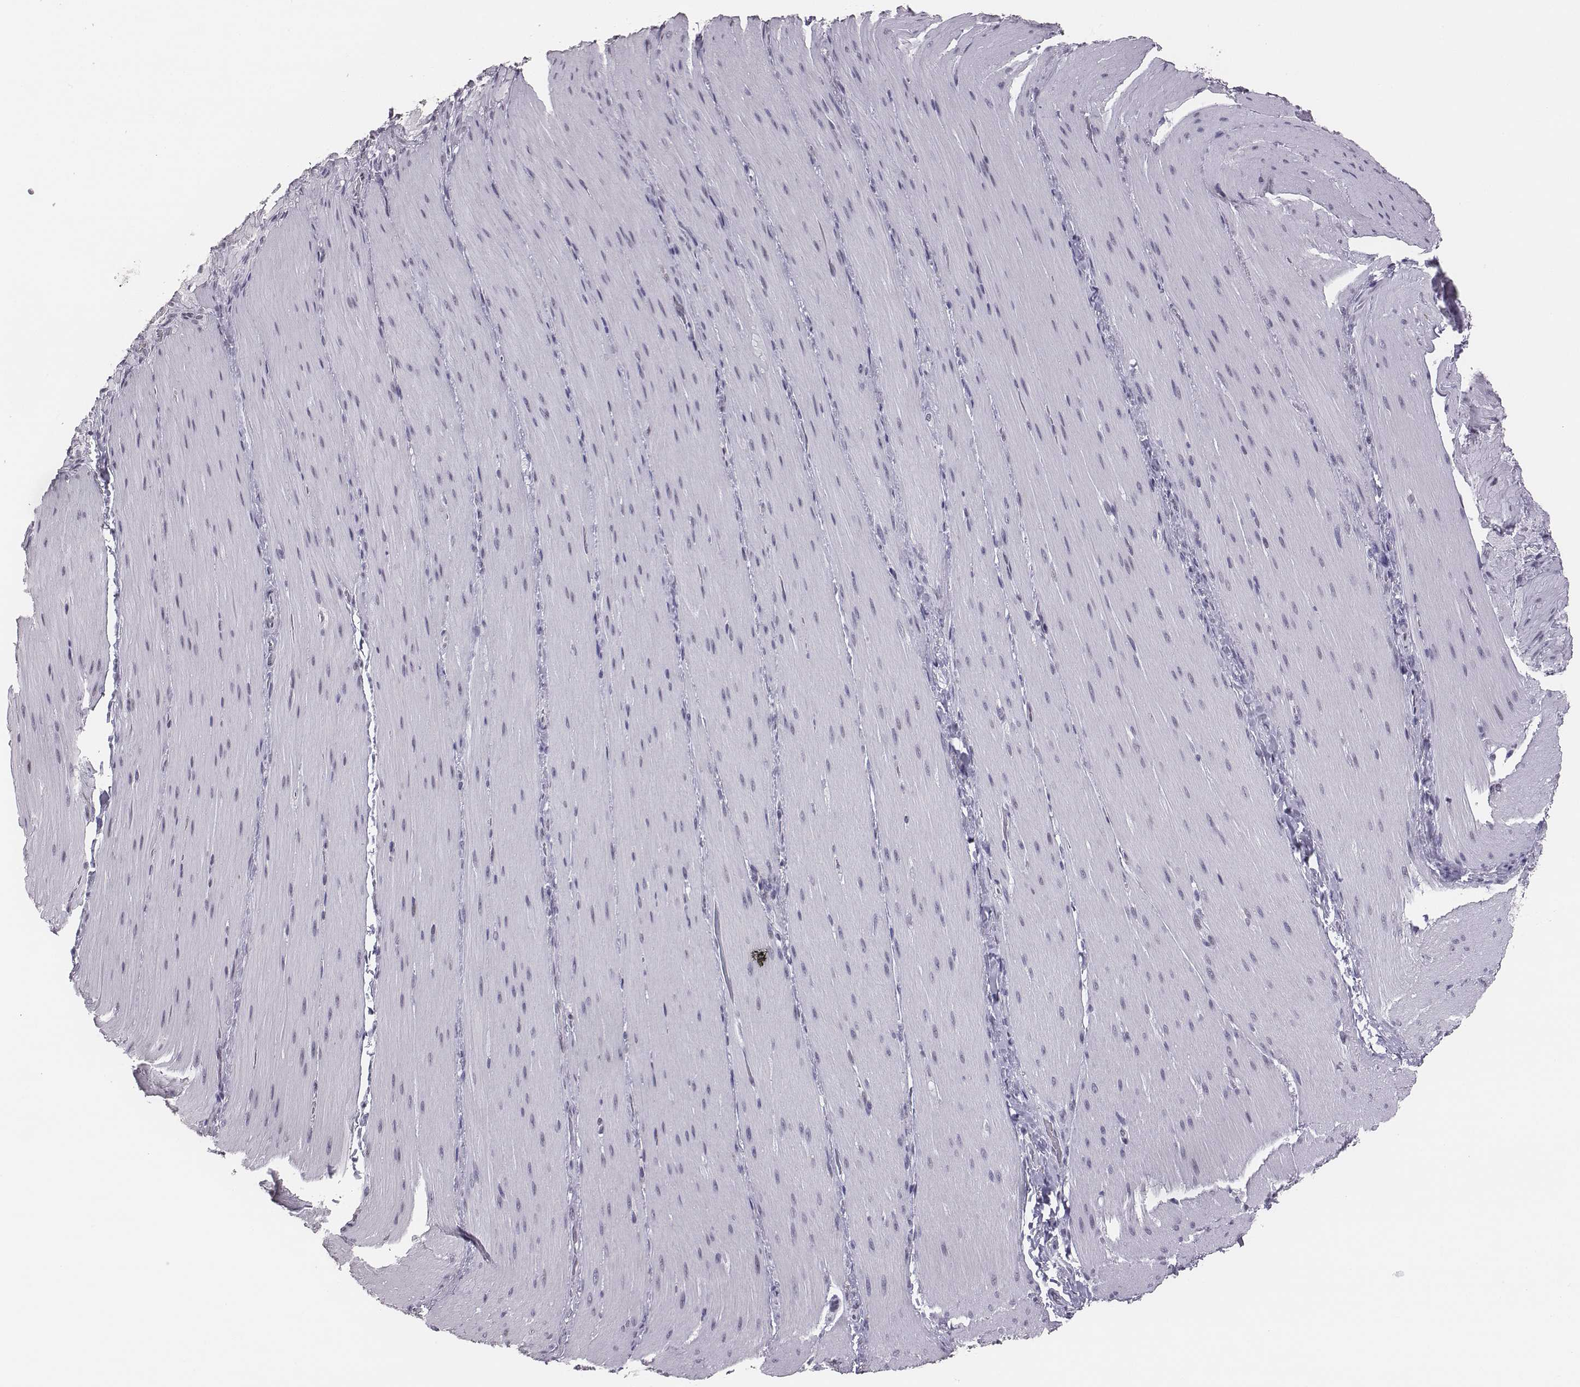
{"staining": {"intensity": "negative", "quantity": "none", "location": "none"}, "tissue": "smooth muscle", "cell_type": "Smooth muscle cells", "image_type": "normal", "snomed": [{"axis": "morphology", "description": "Normal tissue, NOS"}, {"axis": "topography", "description": "Smooth muscle"}, {"axis": "topography", "description": "Colon"}], "caption": "IHC of normal smooth muscle shows no staining in smooth muscle cells. The staining was performed using DAB (3,3'-diaminobenzidine) to visualize the protein expression in brown, while the nuclei were stained in blue with hematoxylin (Magnification: 20x).", "gene": "ACOD1", "patient": {"sex": "male", "age": 73}}